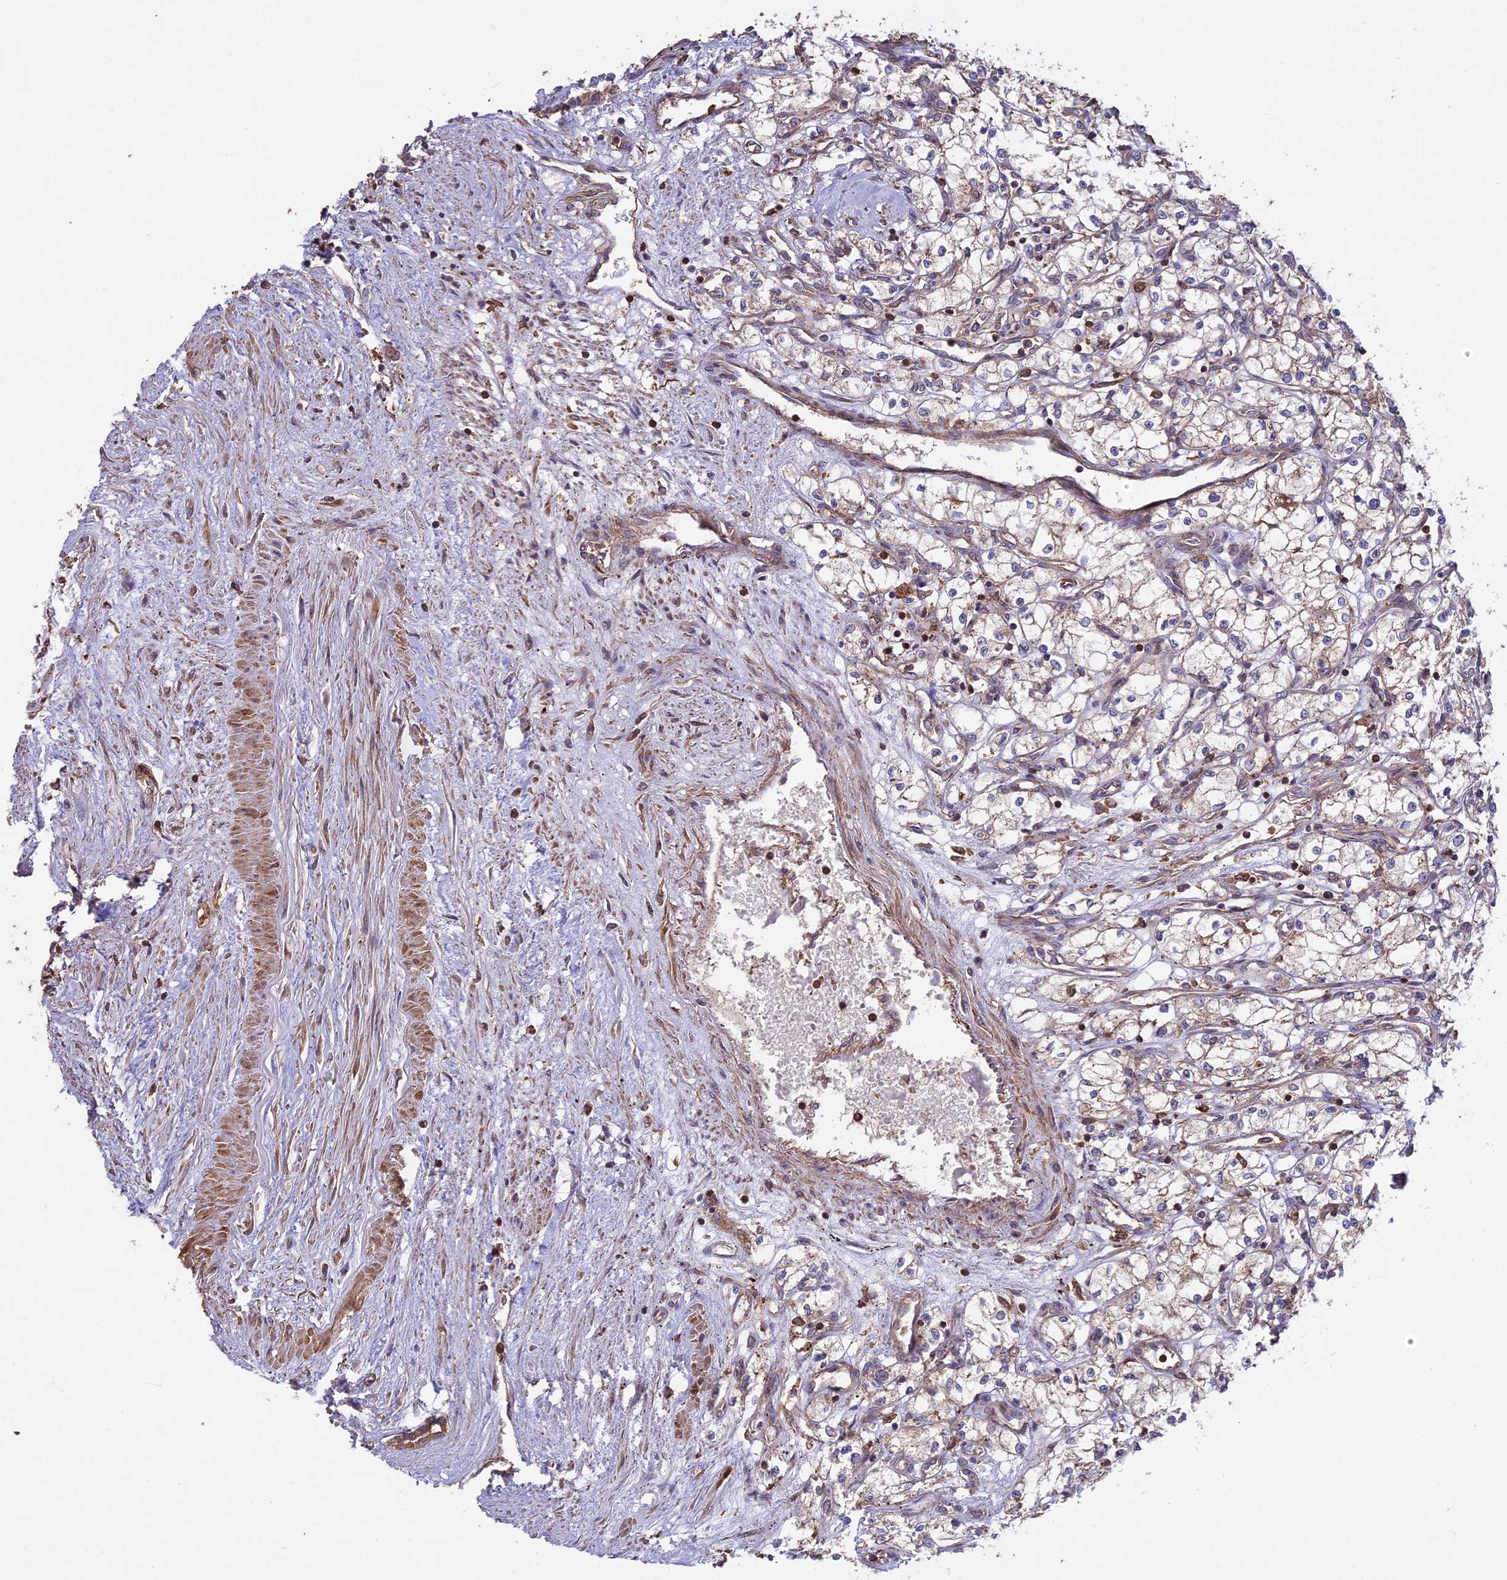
{"staining": {"intensity": "moderate", "quantity": "25%-75%", "location": "cytoplasmic/membranous"}, "tissue": "renal cancer", "cell_type": "Tumor cells", "image_type": "cancer", "snomed": [{"axis": "morphology", "description": "Adenocarcinoma, NOS"}, {"axis": "topography", "description": "Kidney"}], "caption": "A brown stain shows moderate cytoplasmic/membranous staining of a protein in adenocarcinoma (renal) tumor cells.", "gene": "NUDT8", "patient": {"sex": "male", "age": 59}}